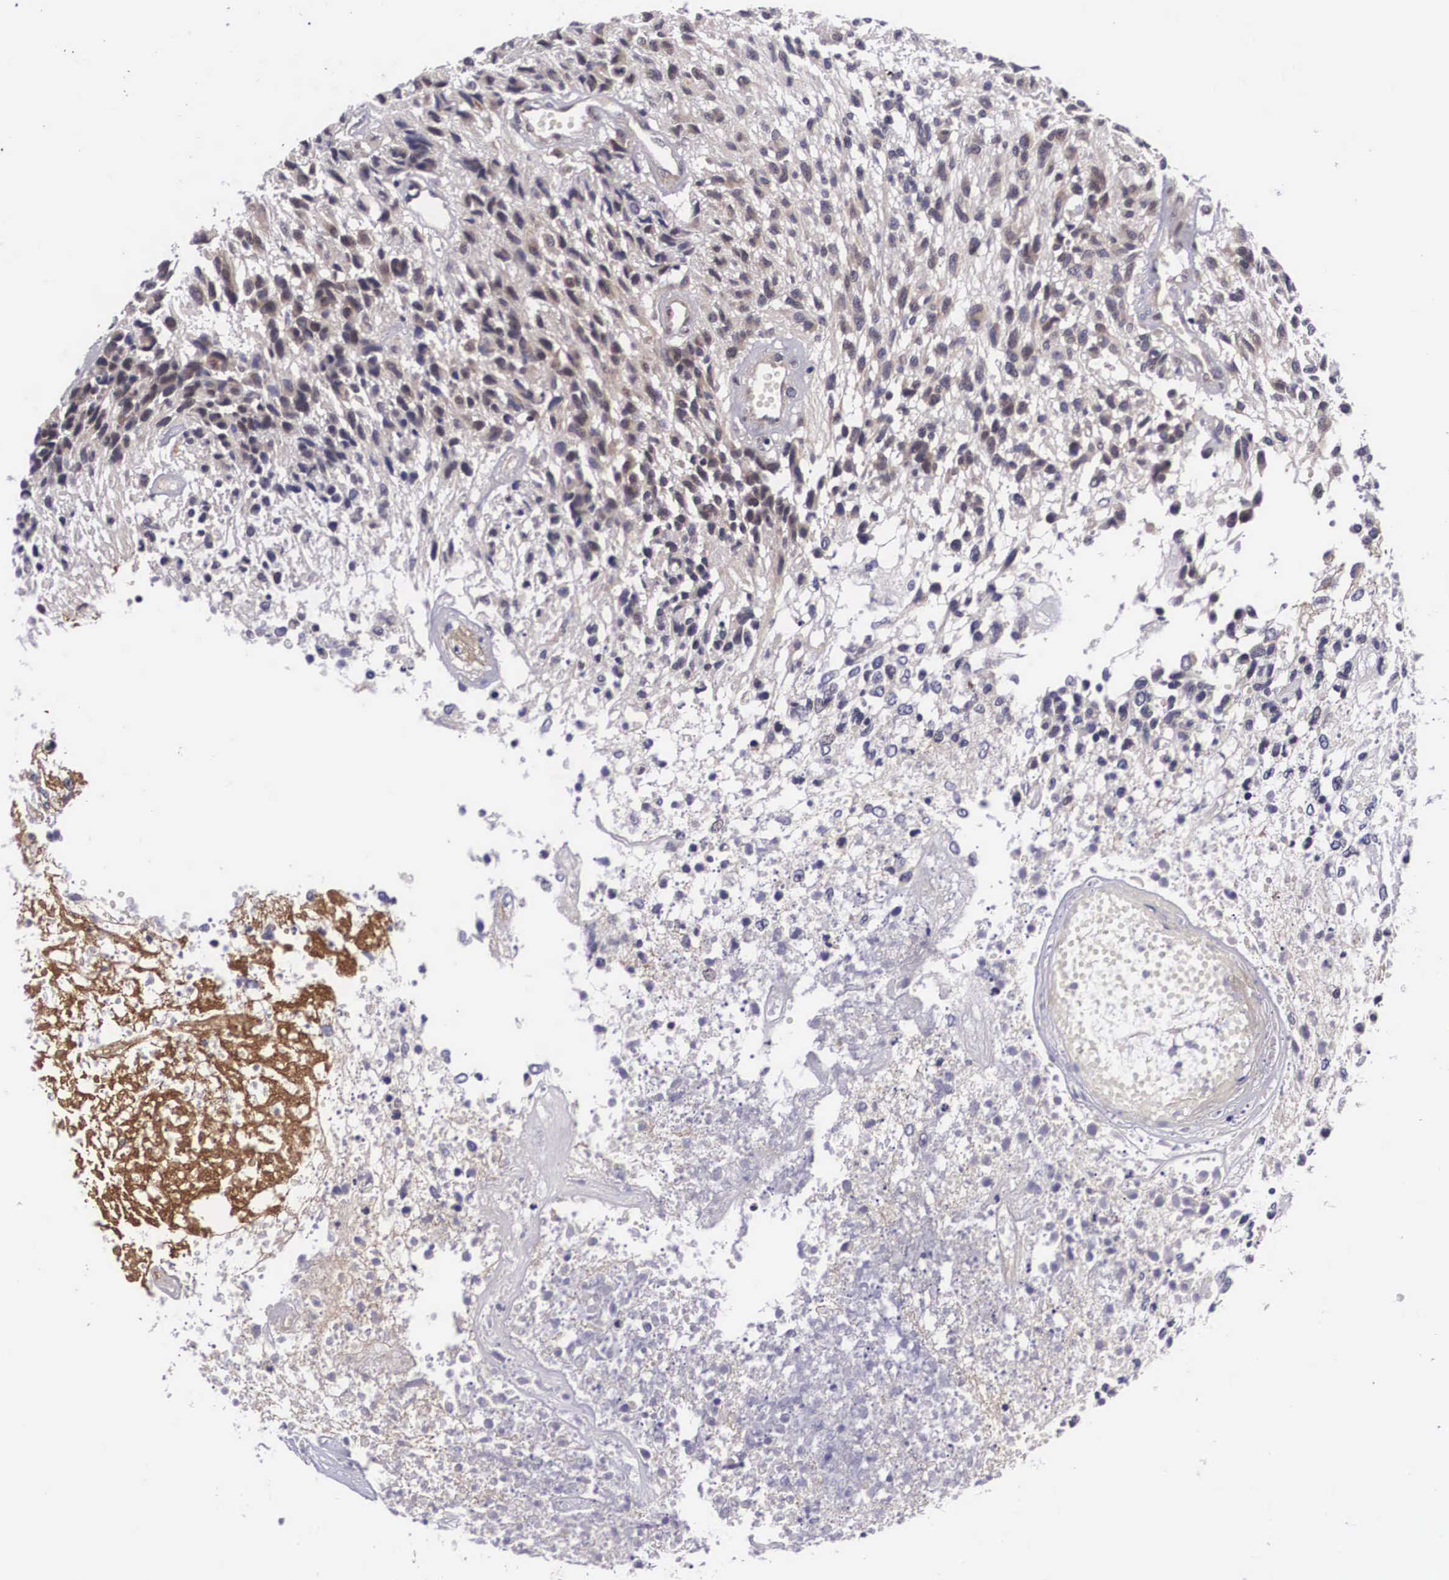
{"staining": {"intensity": "weak", "quantity": "25%-75%", "location": "cytoplasmic/membranous,nuclear"}, "tissue": "glioma", "cell_type": "Tumor cells", "image_type": "cancer", "snomed": [{"axis": "morphology", "description": "Glioma, malignant, High grade"}, {"axis": "topography", "description": "Brain"}], "caption": "Protein staining of glioma tissue displays weak cytoplasmic/membranous and nuclear staining in about 25%-75% of tumor cells. The protein is stained brown, and the nuclei are stained in blue (DAB IHC with brightfield microscopy, high magnification).", "gene": "EMID1", "patient": {"sex": "male", "age": 77}}